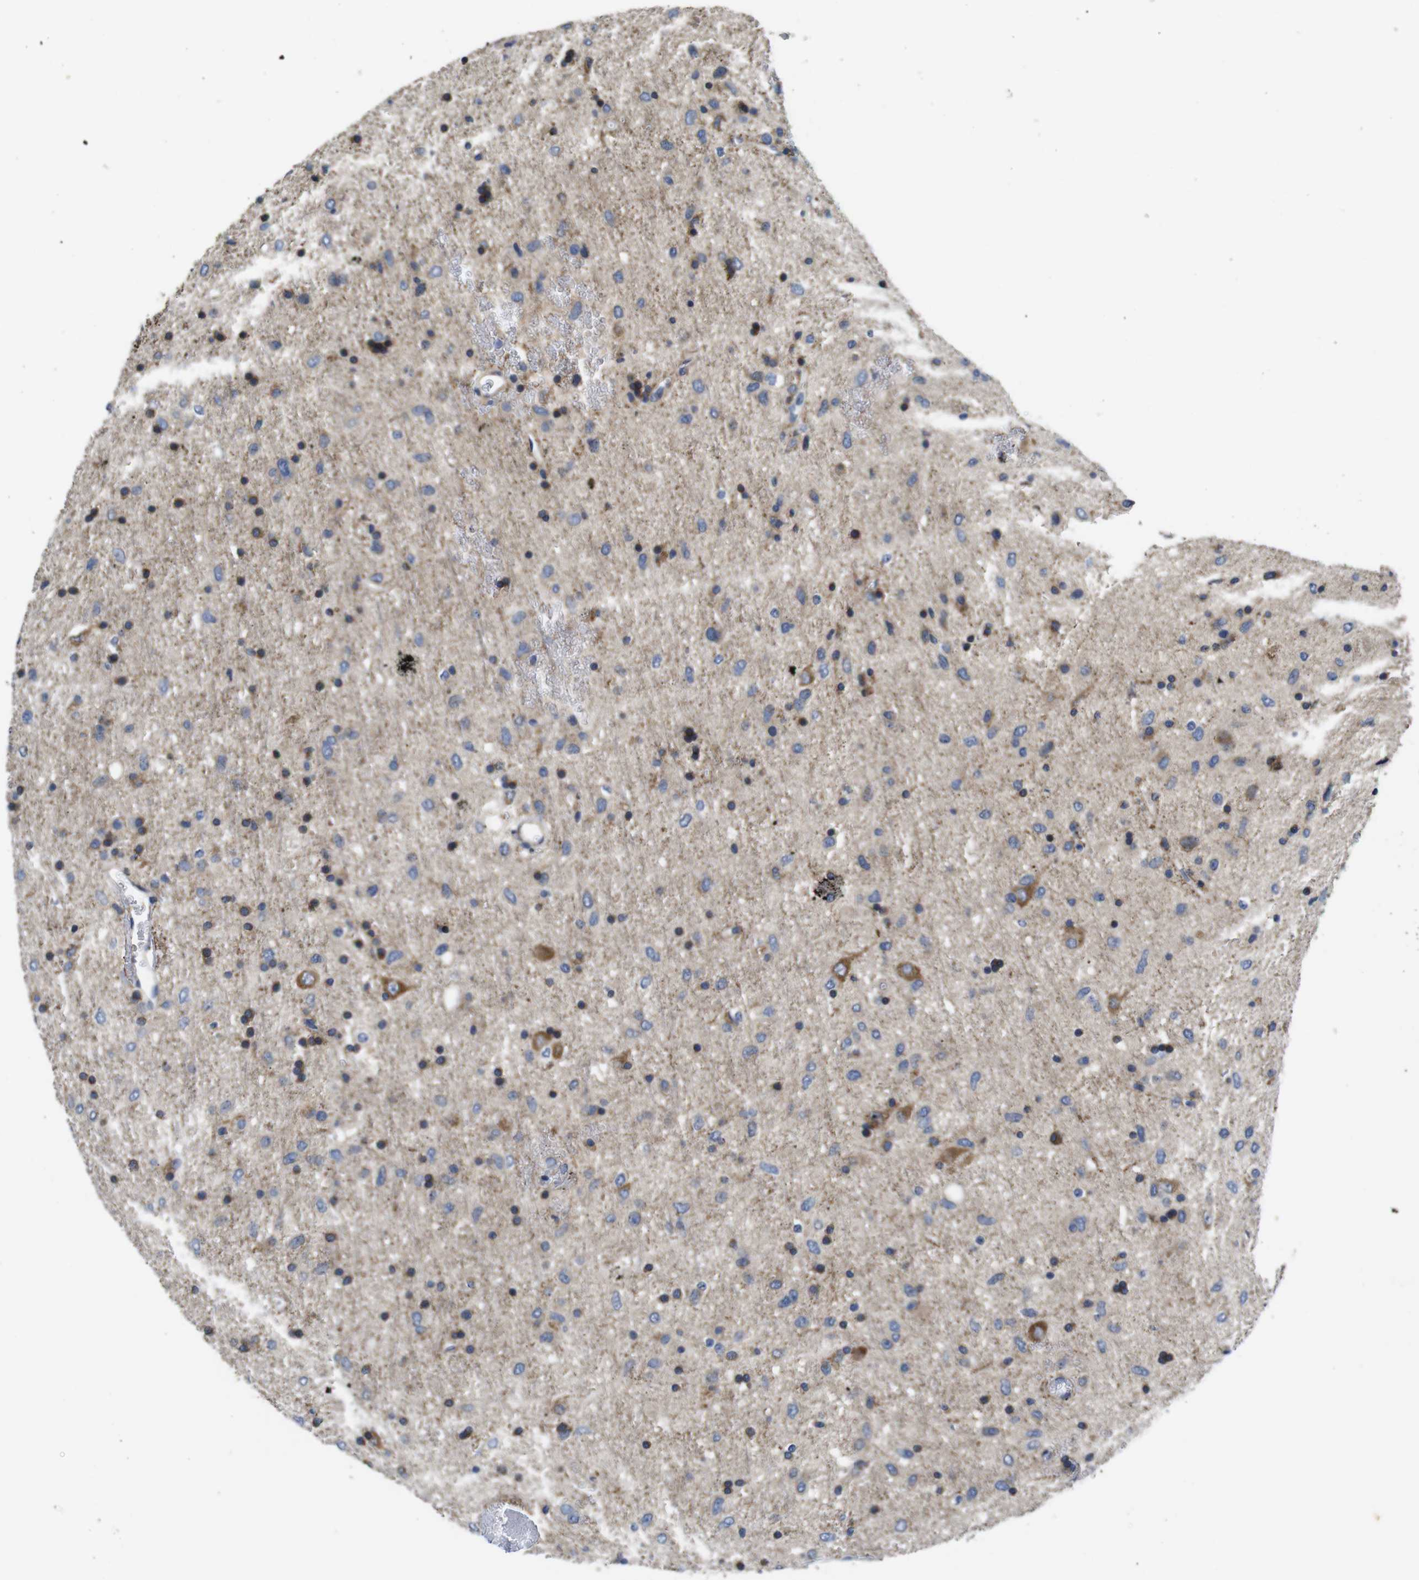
{"staining": {"intensity": "moderate", "quantity": ">75%", "location": "cytoplasmic/membranous"}, "tissue": "glioma", "cell_type": "Tumor cells", "image_type": "cancer", "snomed": [{"axis": "morphology", "description": "Glioma, malignant, Low grade"}, {"axis": "topography", "description": "Brain"}], "caption": "This is a micrograph of IHC staining of malignant glioma (low-grade), which shows moderate expression in the cytoplasmic/membranous of tumor cells.", "gene": "MARCHF7", "patient": {"sex": "male", "age": 77}}